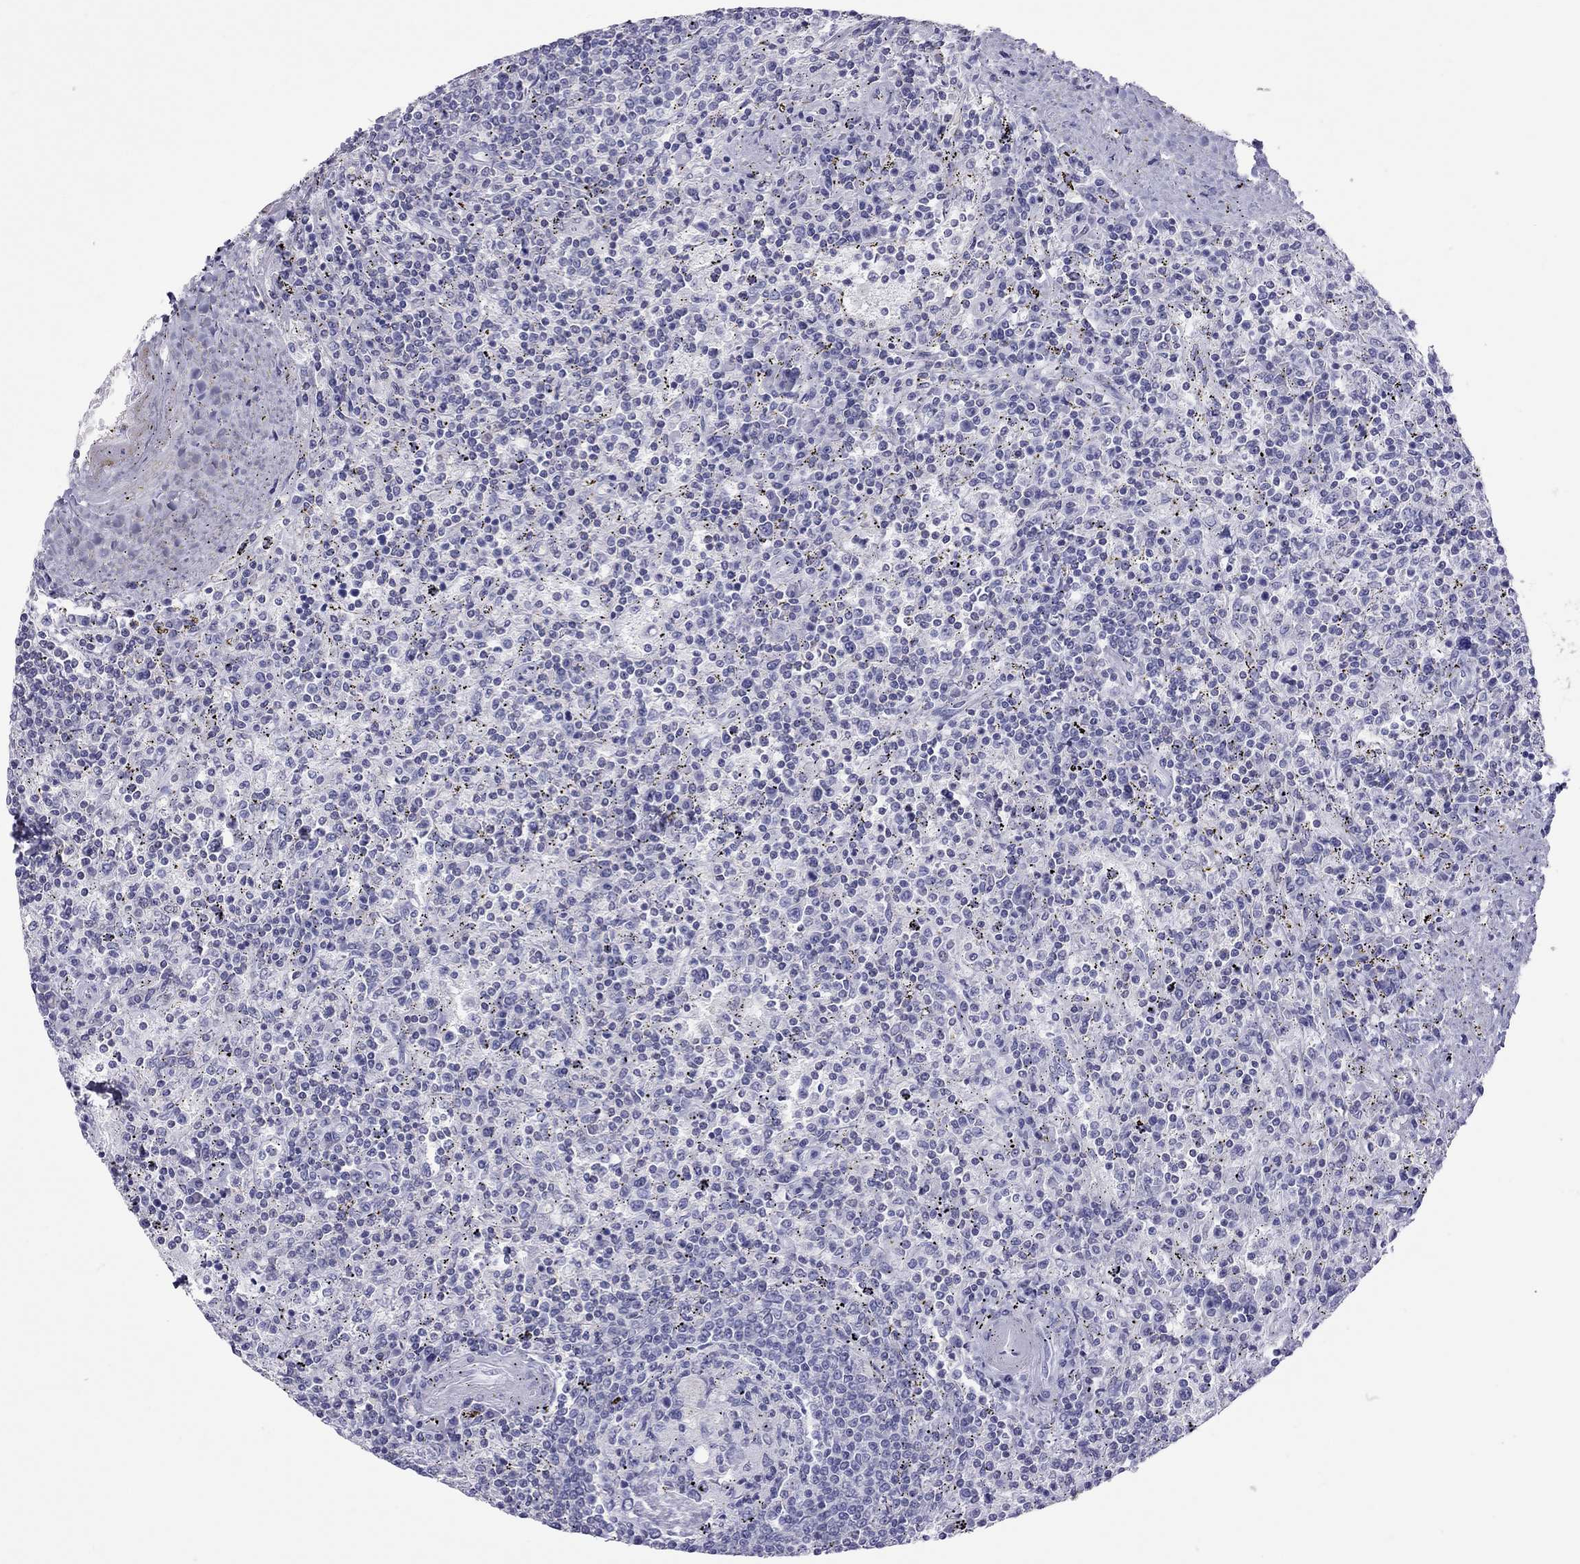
{"staining": {"intensity": "negative", "quantity": "none", "location": "none"}, "tissue": "lymphoma", "cell_type": "Tumor cells", "image_type": "cancer", "snomed": [{"axis": "morphology", "description": "Malignant lymphoma, non-Hodgkin's type, Low grade"}, {"axis": "topography", "description": "Spleen"}], "caption": "Malignant lymphoma, non-Hodgkin's type (low-grade) was stained to show a protein in brown. There is no significant staining in tumor cells.", "gene": "STAG3", "patient": {"sex": "male", "age": 62}}